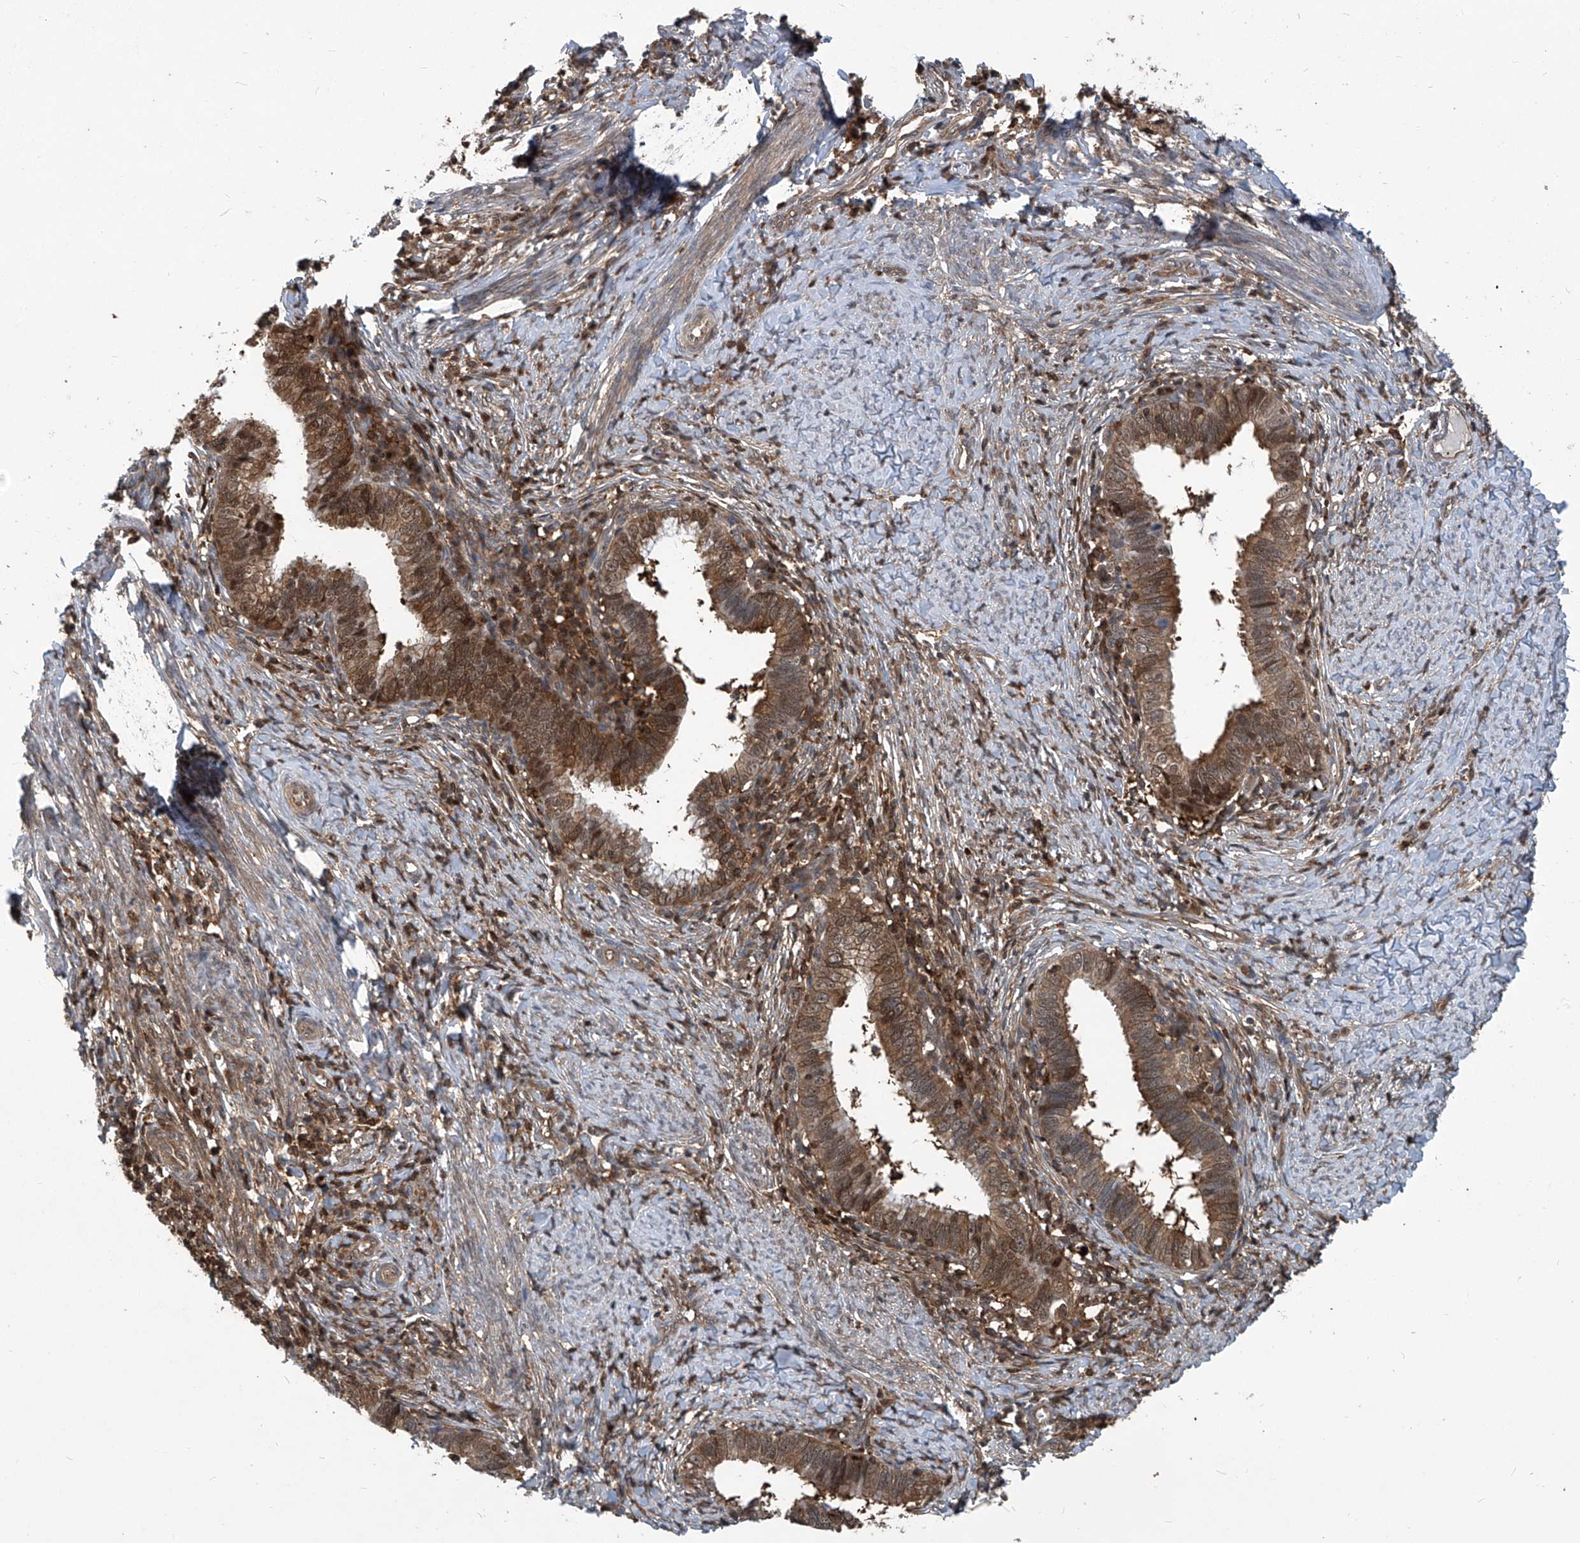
{"staining": {"intensity": "strong", "quantity": ">75%", "location": "cytoplasmic/membranous,nuclear"}, "tissue": "cervical cancer", "cell_type": "Tumor cells", "image_type": "cancer", "snomed": [{"axis": "morphology", "description": "Adenocarcinoma, NOS"}, {"axis": "topography", "description": "Cervix"}], "caption": "The image displays immunohistochemical staining of cervical cancer. There is strong cytoplasmic/membranous and nuclear positivity is present in approximately >75% of tumor cells.", "gene": "PSMB1", "patient": {"sex": "female", "age": 36}}